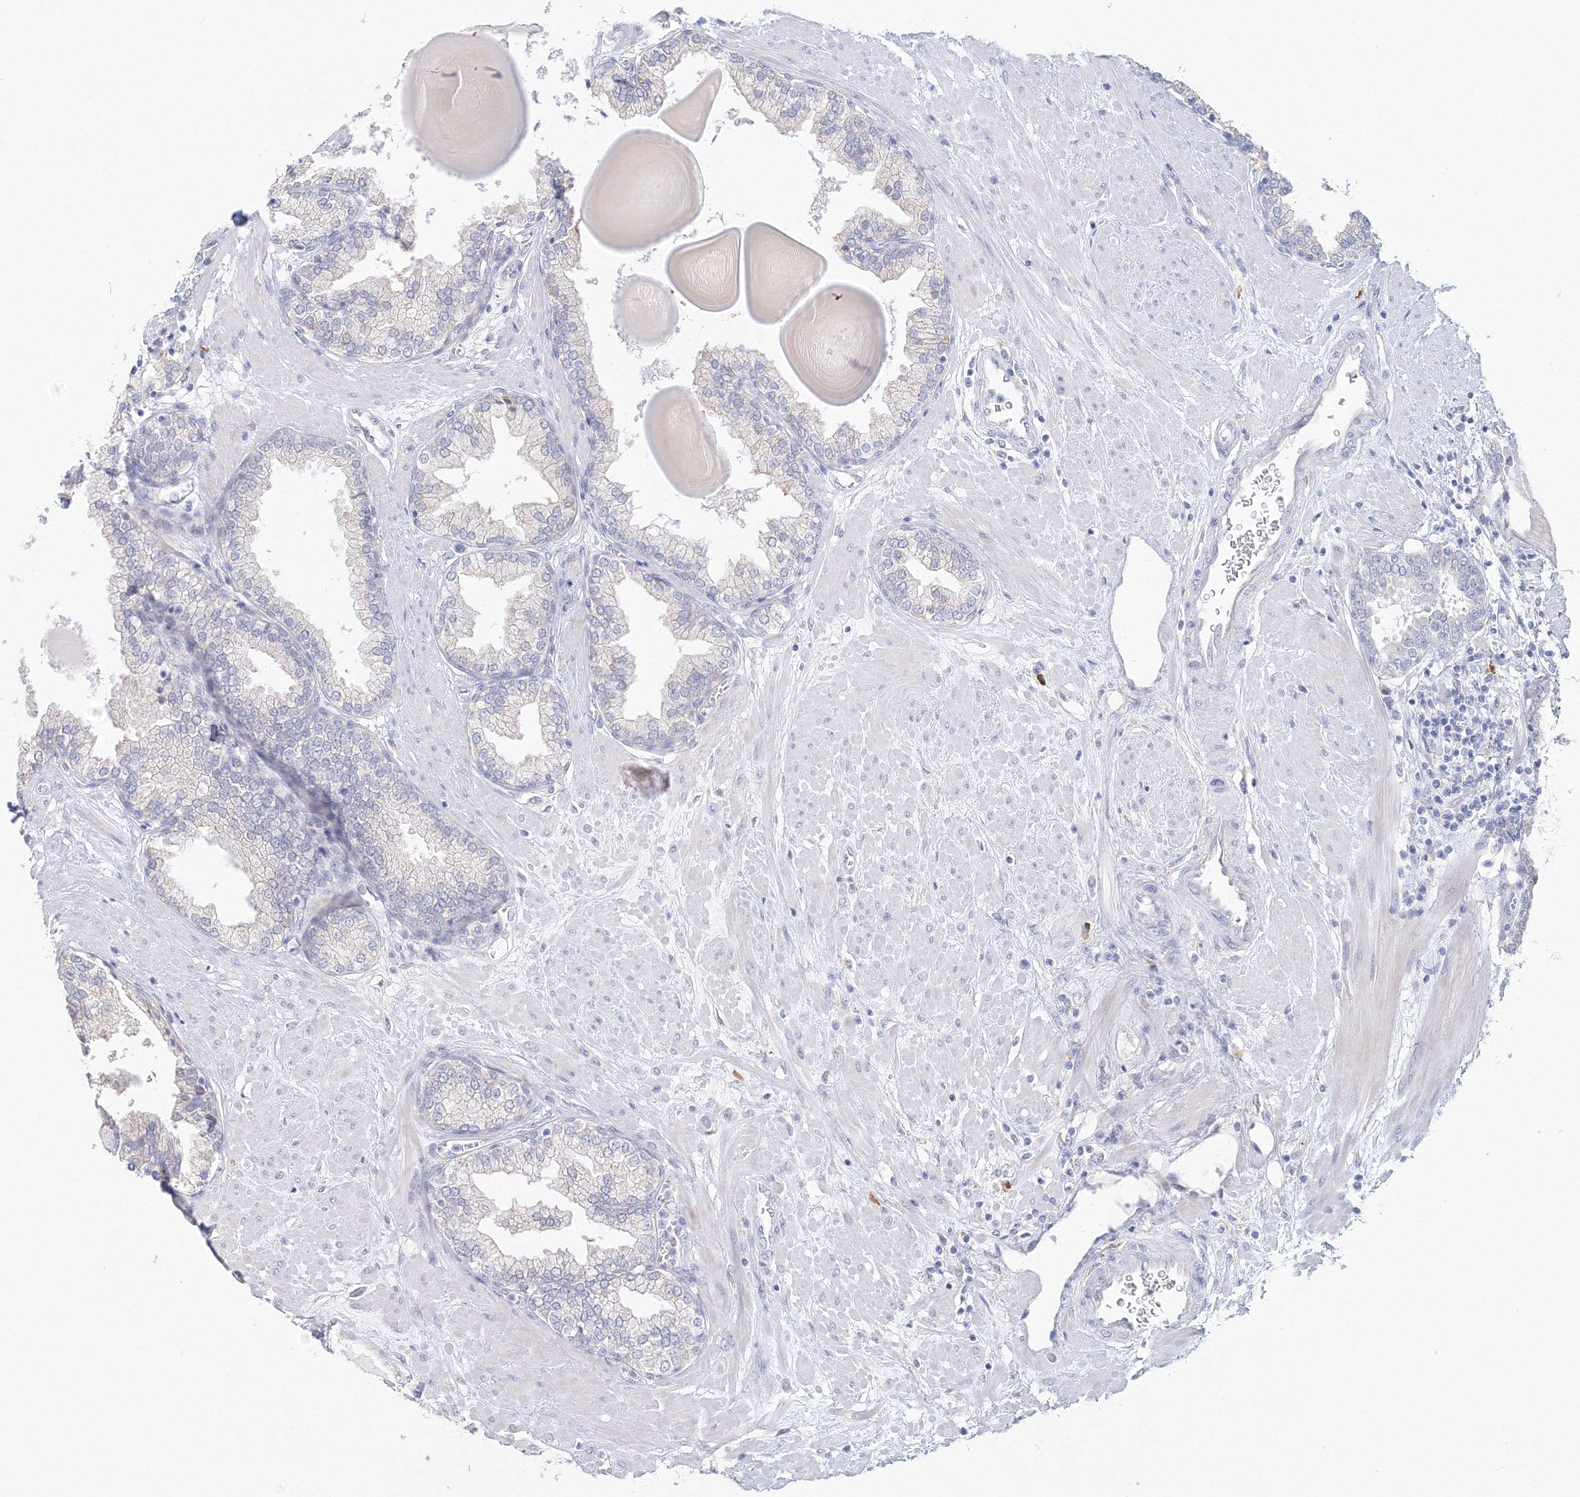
{"staining": {"intensity": "negative", "quantity": "none", "location": "none"}, "tissue": "prostate", "cell_type": "Glandular cells", "image_type": "normal", "snomed": [{"axis": "morphology", "description": "Normal tissue, NOS"}, {"axis": "topography", "description": "Prostate"}], "caption": "This is a image of IHC staining of normal prostate, which shows no staining in glandular cells.", "gene": "VSIG1", "patient": {"sex": "male", "age": 51}}